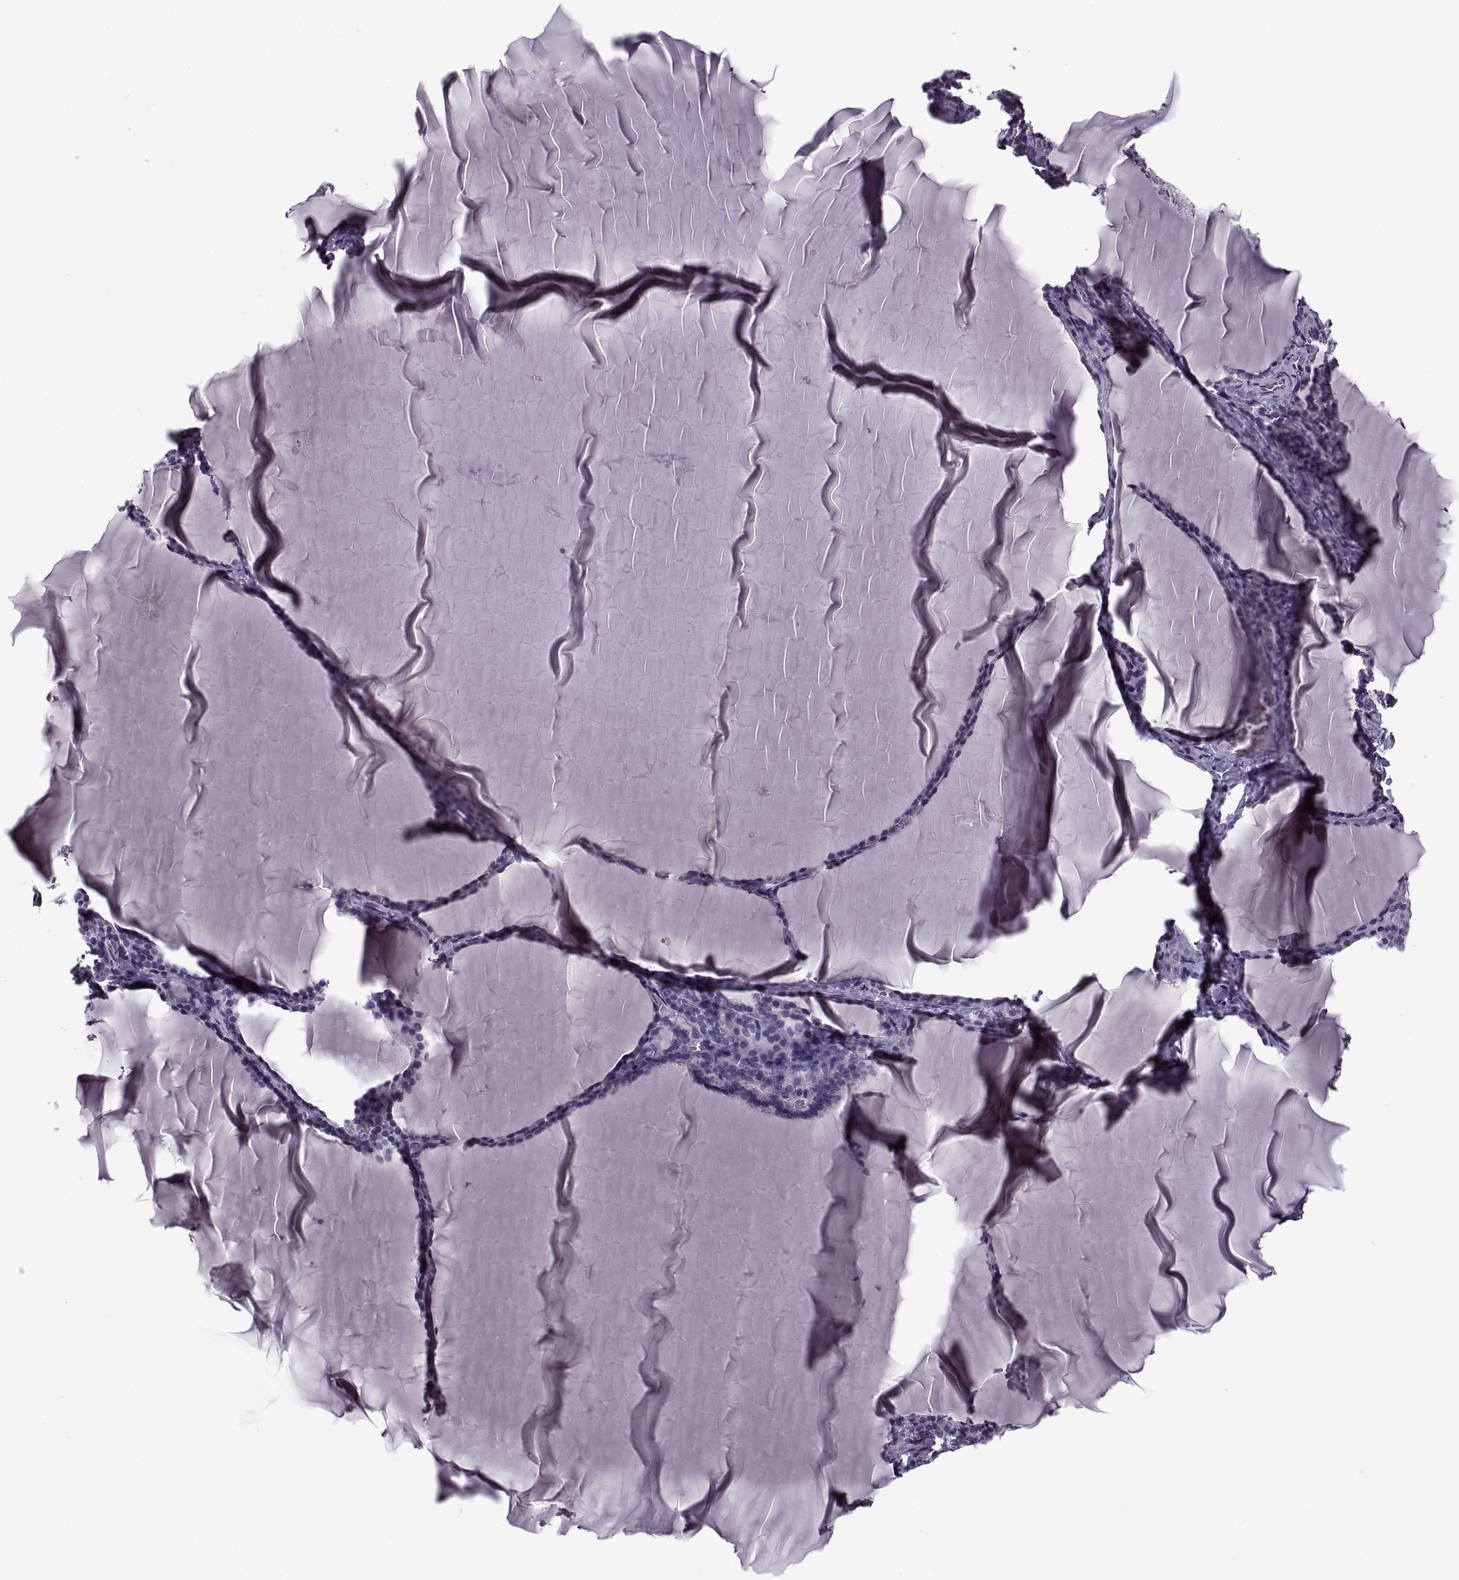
{"staining": {"intensity": "negative", "quantity": "none", "location": "none"}, "tissue": "thyroid gland", "cell_type": "Glandular cells", "image_type": "normal", "snomed": [{"axis": "morphology", "description": "Normal tissue, NOS"}, {"axis": "morphology", "description": "Hyperplasia, NOS"}, {"axis": "topography", "description": "Thyroid gland"}], "caption": "Immunohistochemical staining of normal thyroid gland displays no significant positivity in glandular cells.", "gene": "PAGE2B", "patient": {"sex": "female", "age": 27}}